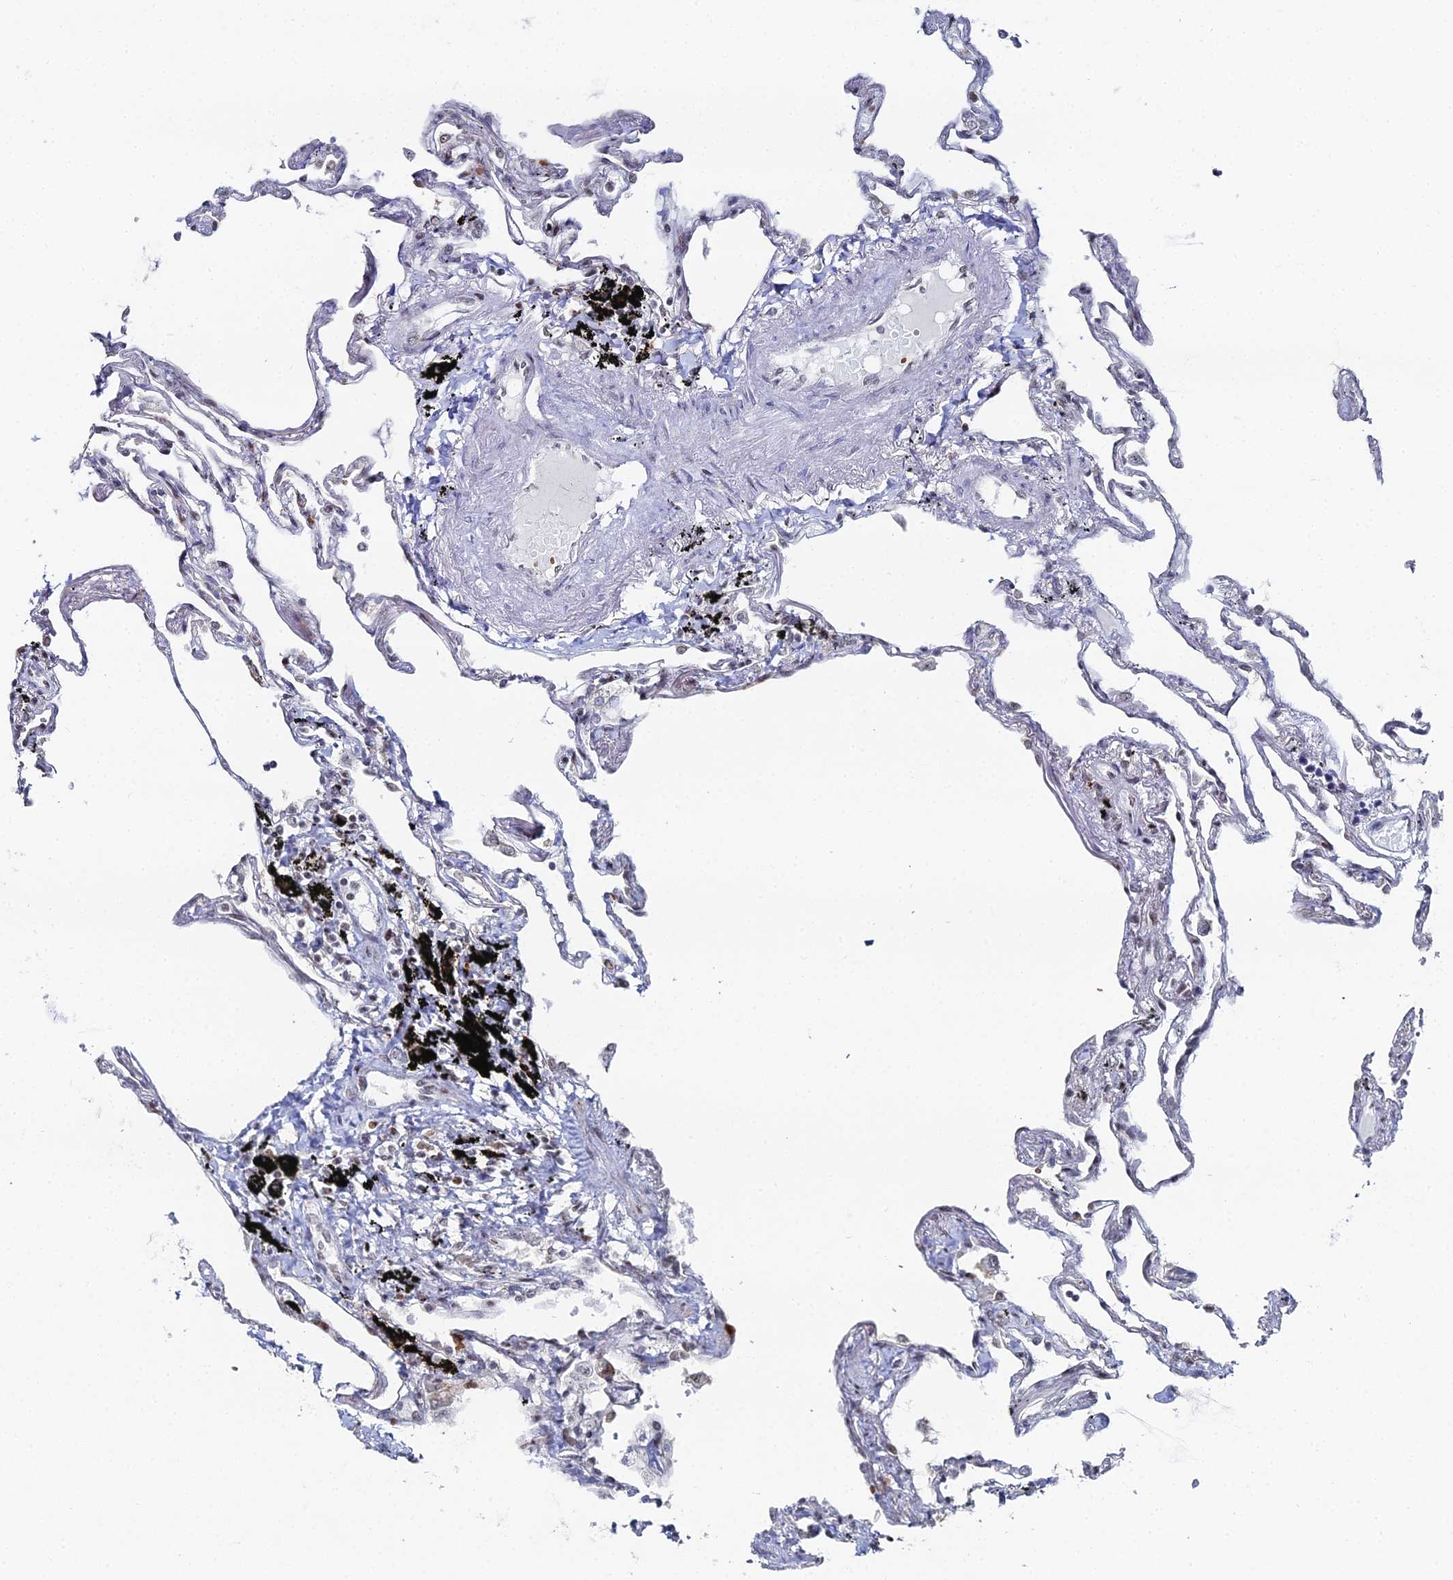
{"staining": {"intensity": "moderate", "quantity": "<25%", "location": "nuclear"}, "tissue": "lung", "cell_type": "Alveolar cells", "image_type": "normal", "snomed": [{"axis": "morphology", "description": "Normal tissue, NOS"}, {"axis": "topography", "description": "Lung"}], "caption": "About <25% of alveolar cells in unremarkable human lung show moderate nuclear protein positivity as visualized by brown immunohistochemical staining.", "gene": "GSC2", "patient": {"sex": "female", "age": 67}}